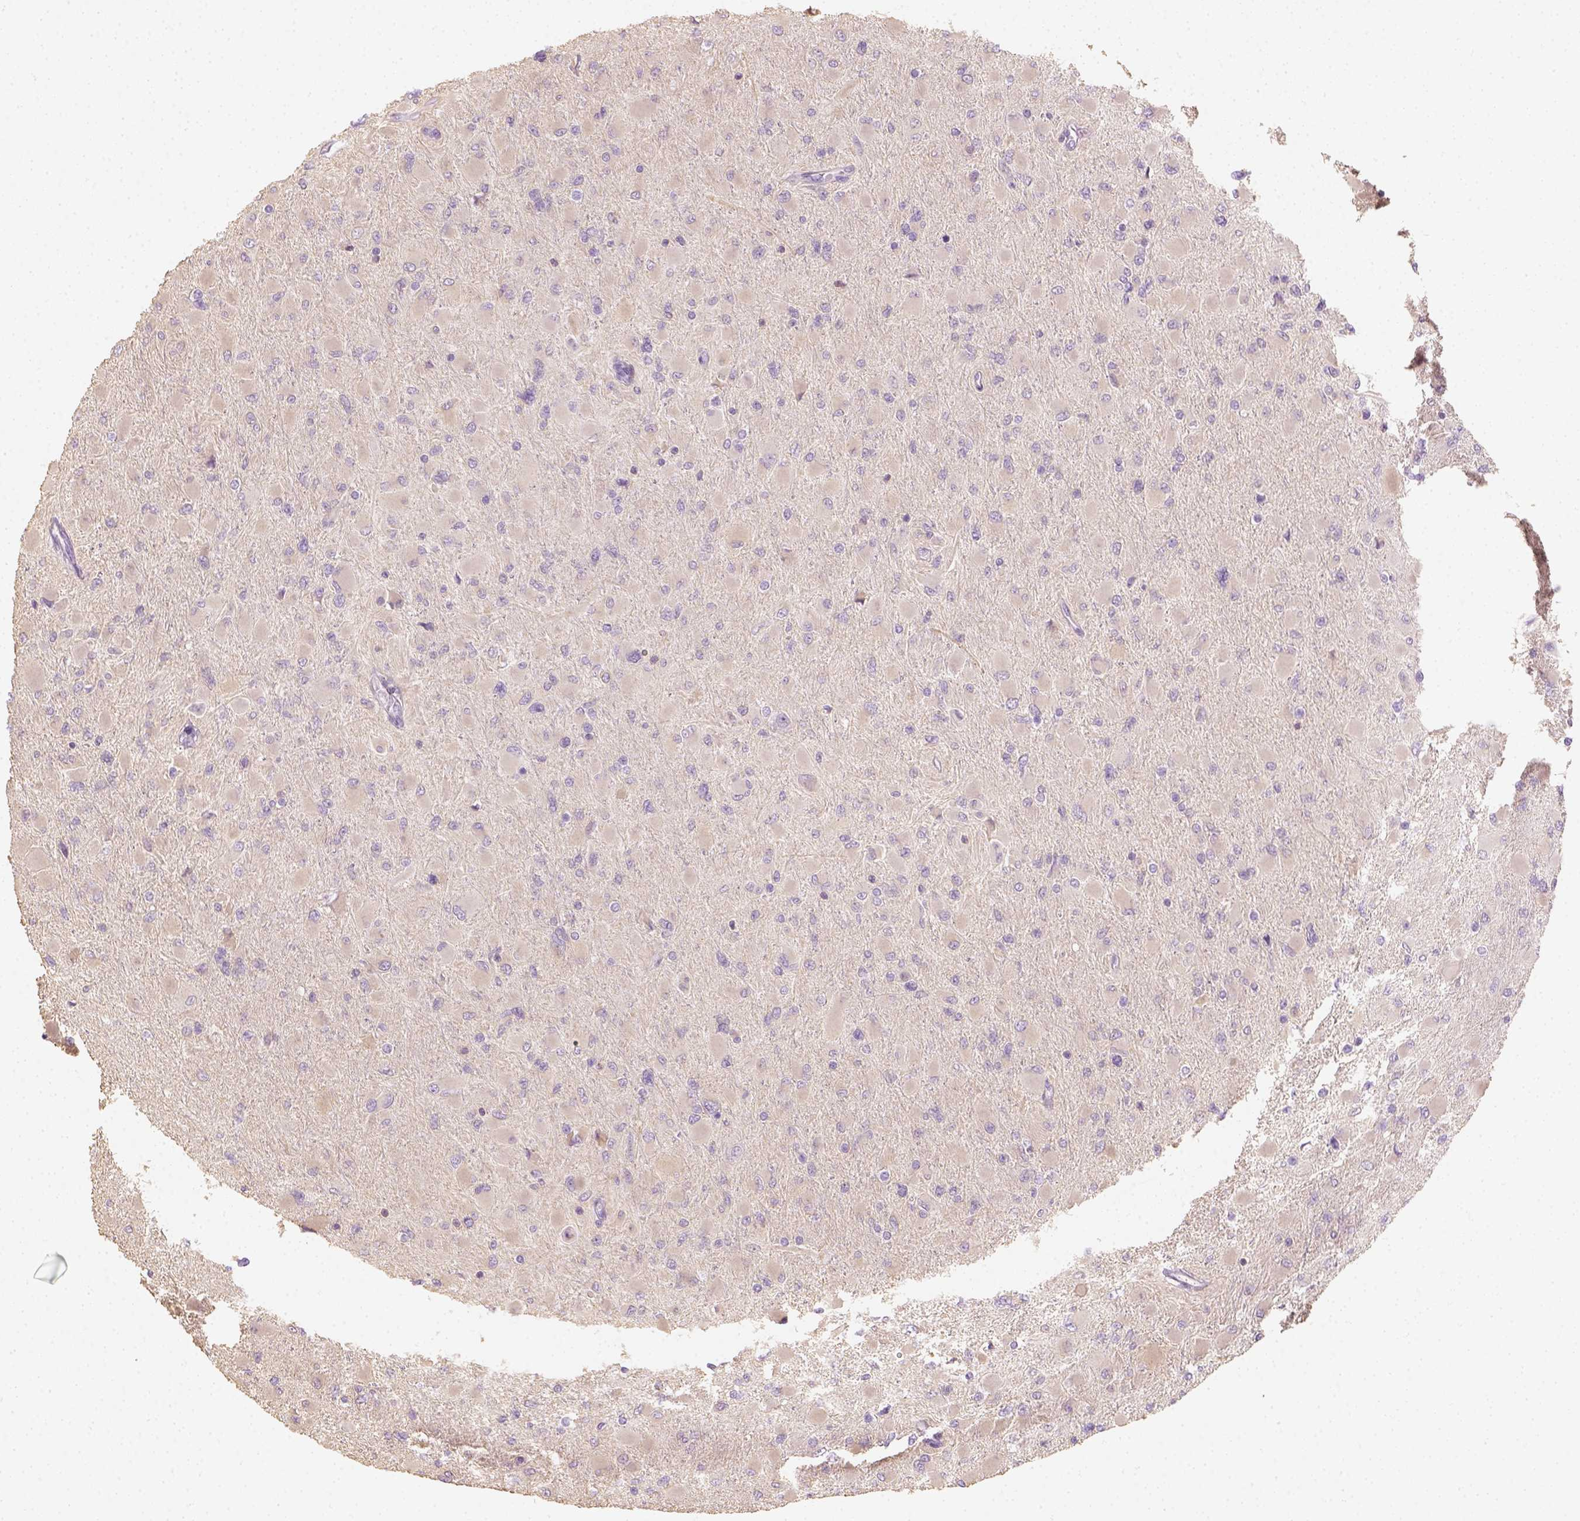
{"staining": {"intensity": "negative", "quantity": "none", "location": "none"}, "tissue": "glioma", "cell_type": "Tumor cells", "image_type": "cancer", "snomed": [{"axis": "morphology", "description": "Glioma, malignant, High grade"}, {"axis": "topography", "description": "Cerebral cortex"}], "caption": "Tumor cells are negative for brown protein staining in glioma.", "gene": "EPHB1", "patient": {"sex": "female", "age": 36}}